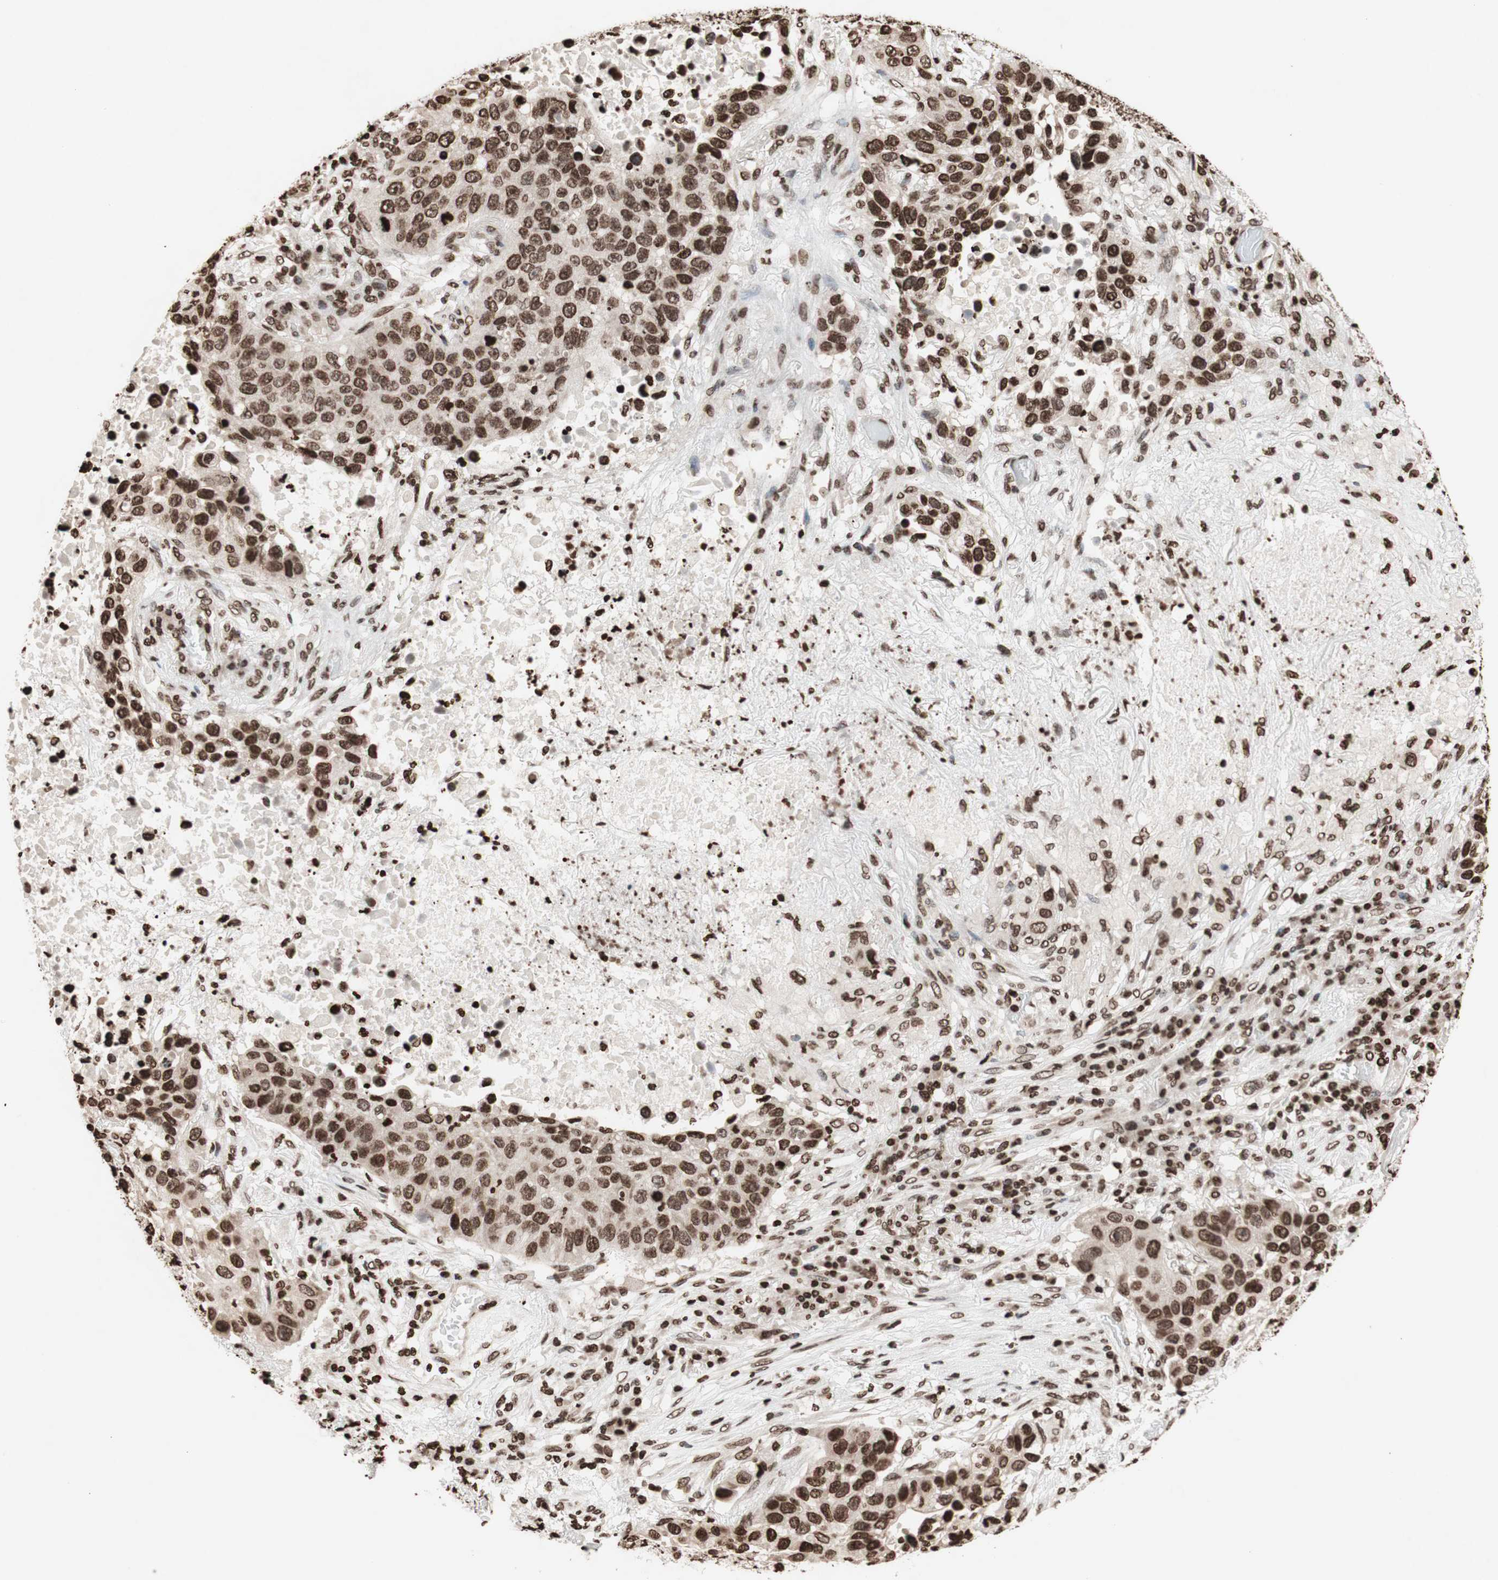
{"staining": {"intensity": "moderate", "quantity": ">75%", "location": "nuclear"}, "tissue": "lung cancer", "cell_type": "Tumor cells", "image_type": "cancer", "snomed": [{"axis": "morphology", "description": "Squamous cell carcinoma, NOS"}, {"axis": "topography", "description": "Lung"}], "caption": "Protein staining by IHC shows moderate nuclear expression in approximately >75% of tumor cells in lung cancer (squamous cell carcinoma).", "gene": "NCOA3", "patient": {"sex": "male", "age": 57}}